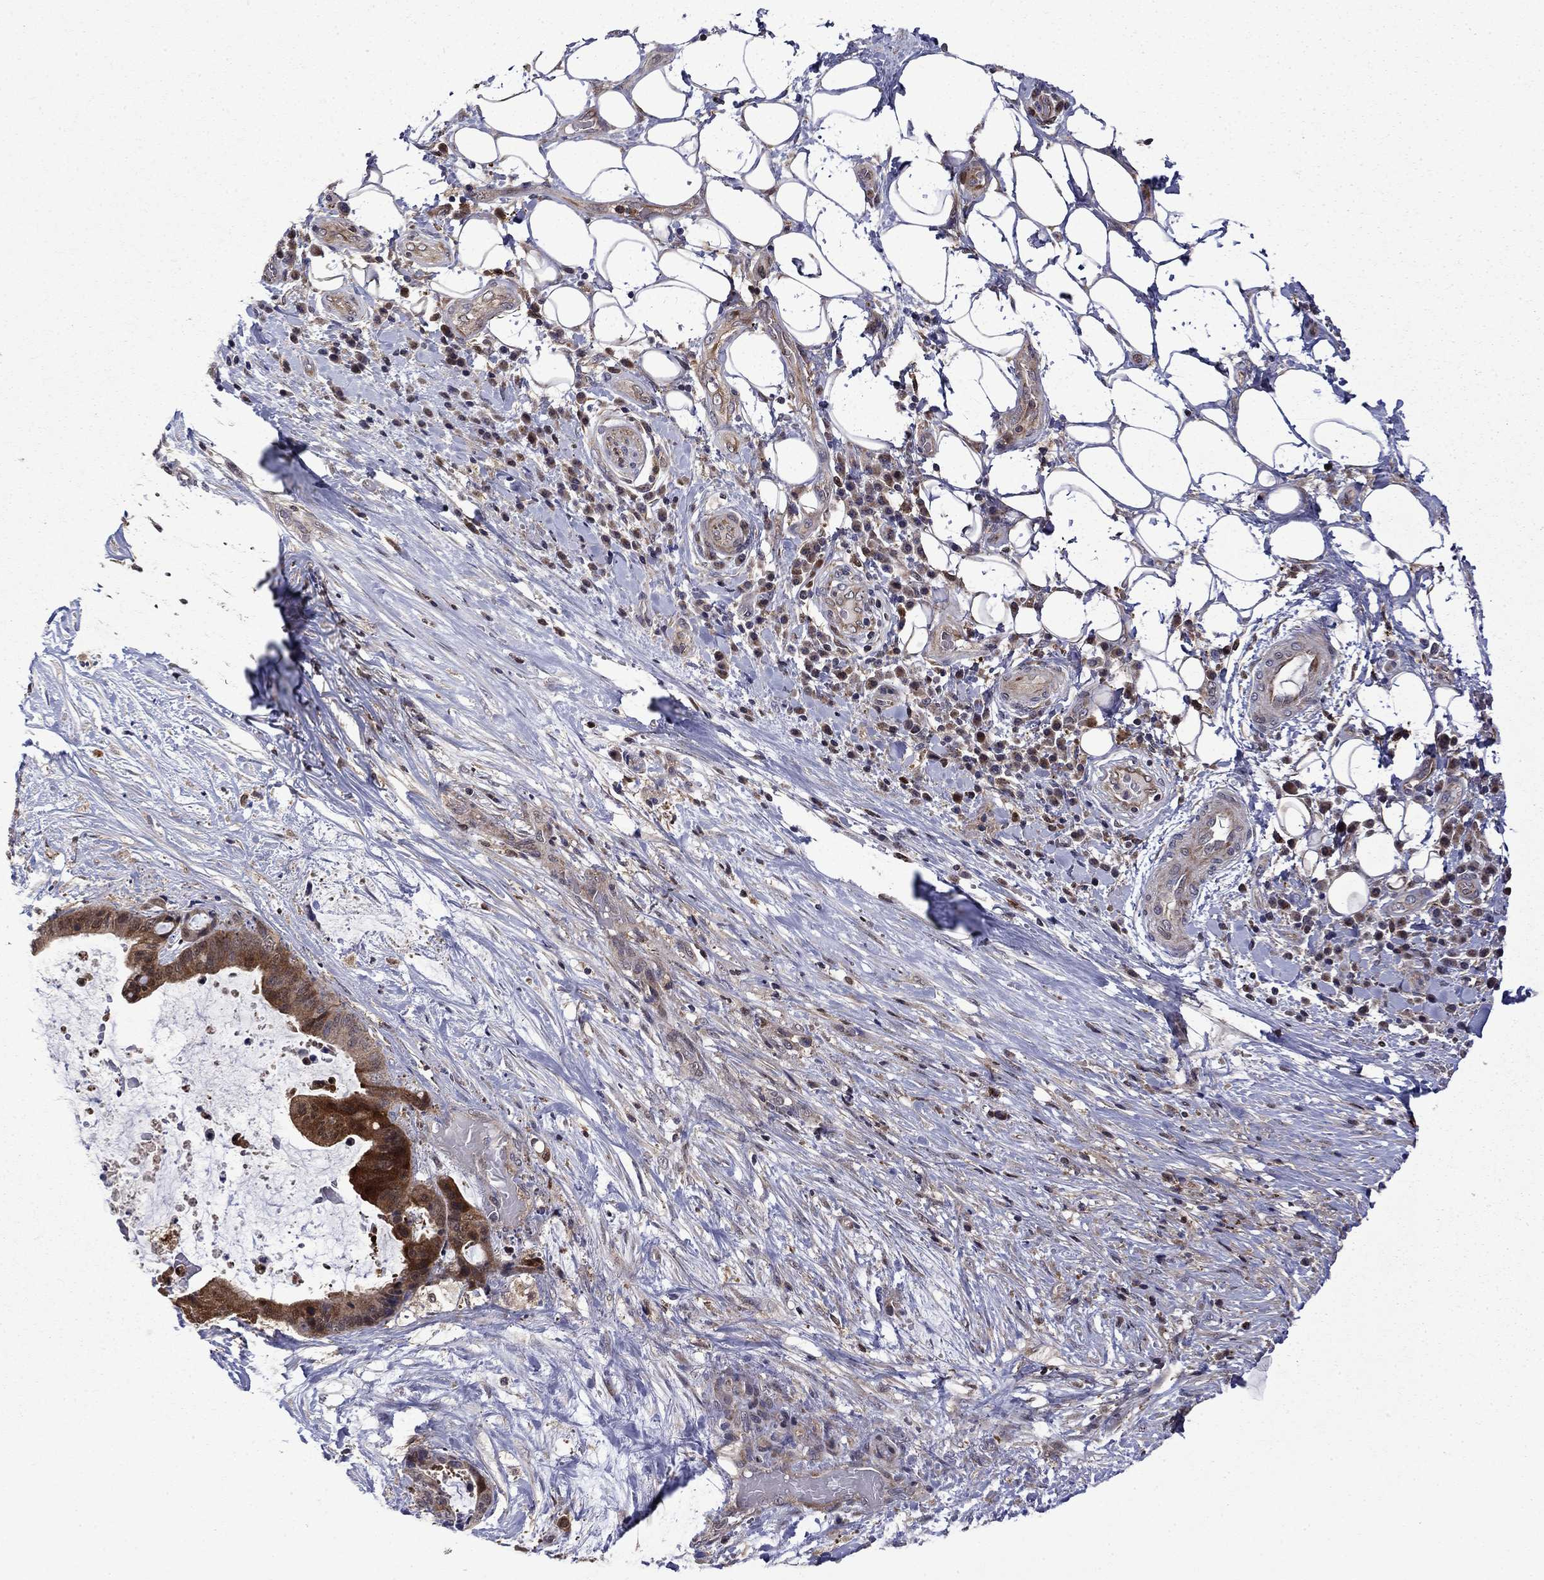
{"staining": {"intensity": "moderate", "quantity": ">75%", "location": "cytoplasmic/membranous"}, "tissue": "liver cancer", "cell_type": "Tumor cells", "image_type": "cancer", "snomed": [{"axis": "morphology", "description": "Cholangiocarcinoma"}, {"axis": "topography", "description": "Liver"}], "caption": "A high-resolution photomicrograph shows IHC staining of cholangiocarcinoma (liver), which demonstrates moderate cytoplasmic/membranous positivity in about >75% of tumor cells.", "gene": "TPMT", "patient": {"sex": "female", "age": 73}}